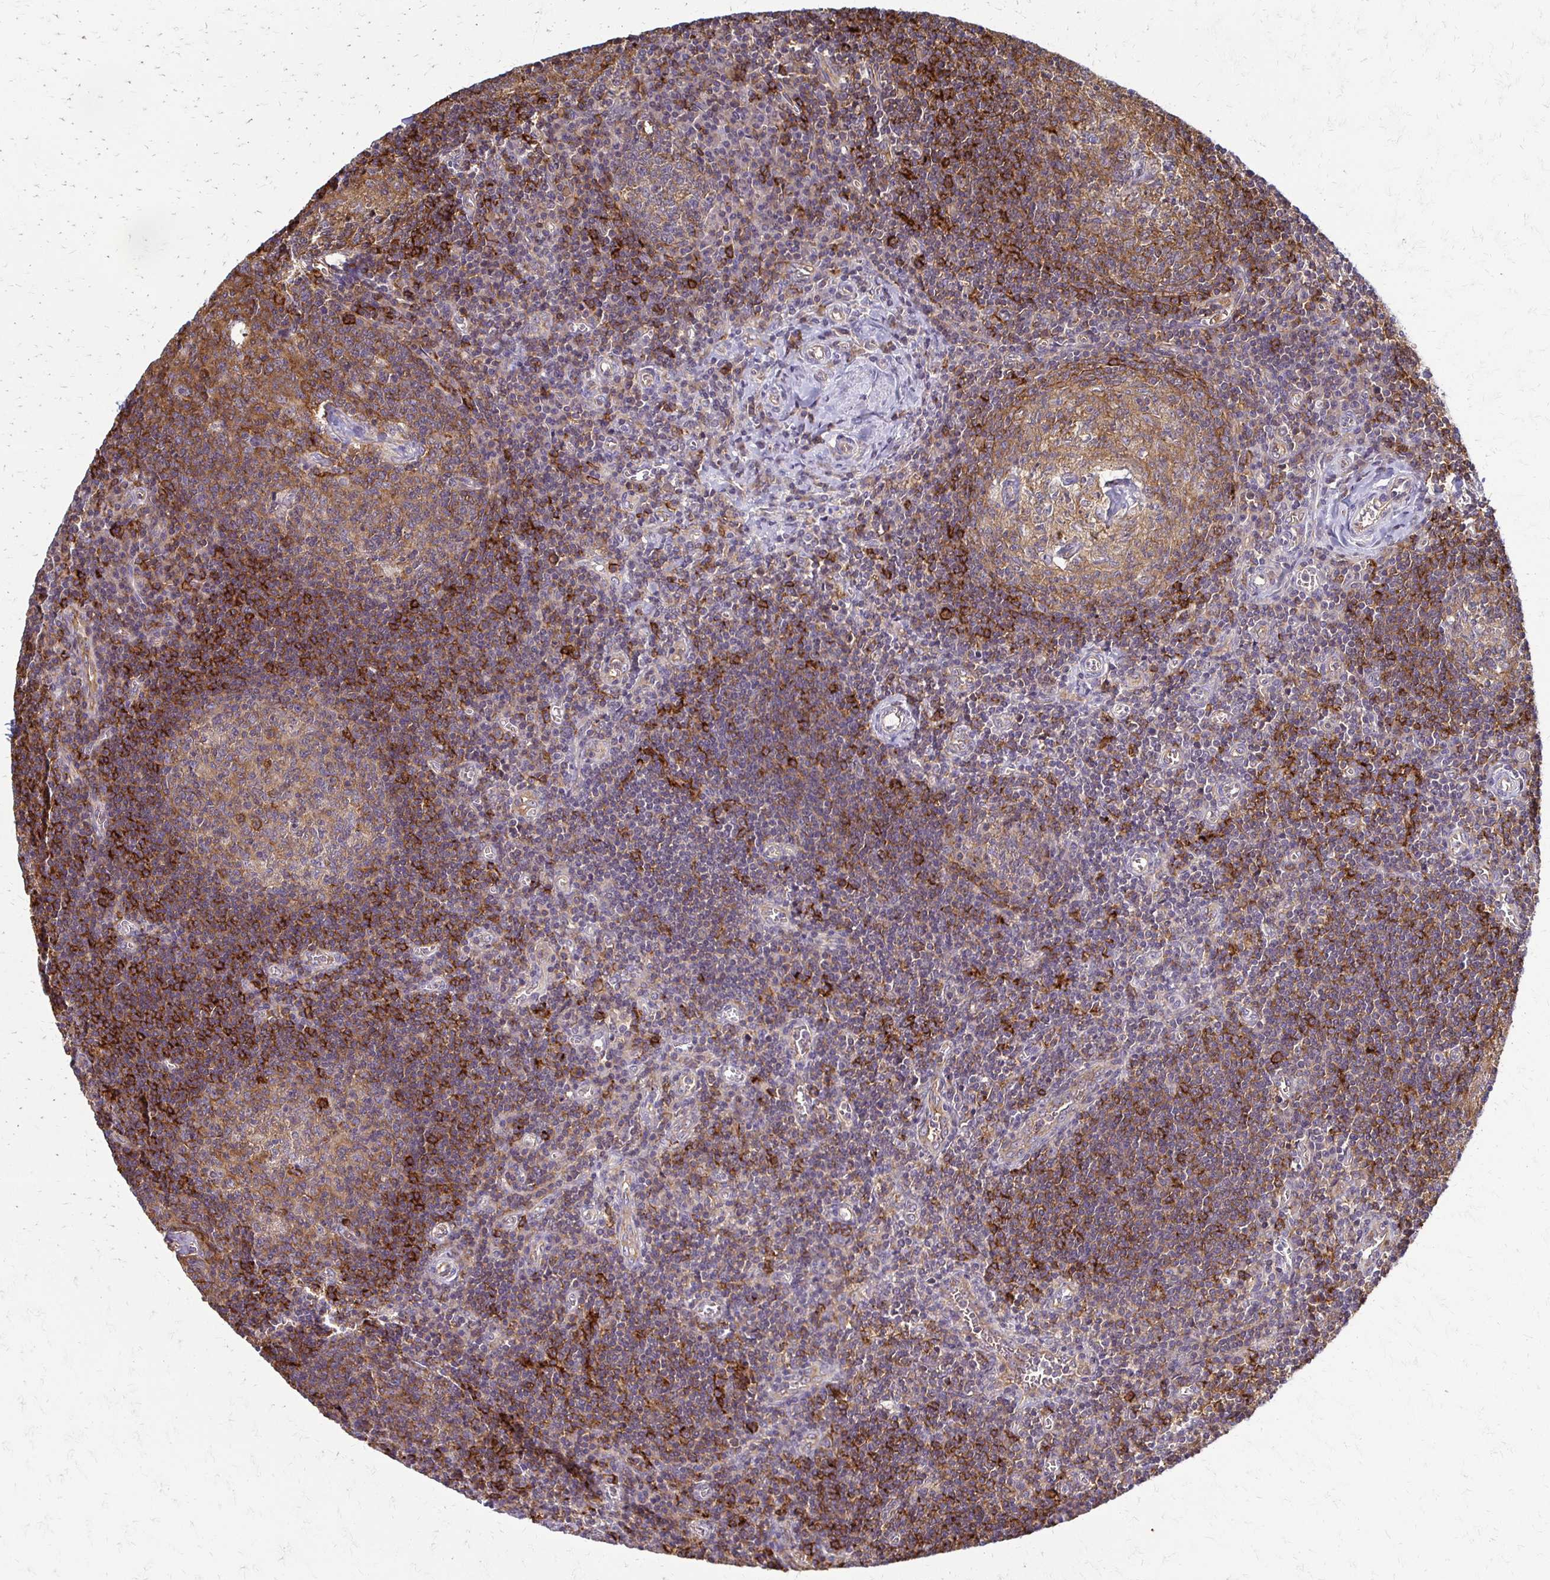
{"staining": {"intensity": "moderate", "quantity": ">75%", "location": "cytoplasmic/membranous"}, "tissue": "lymph node", "cell_type": "Germinal center cells", "image_type": "normal", "snomed": [{"axis": "morphology", "description": "Normal tissue, NOS"}, {"axis": "topography", "description": "Lymph node"}], "caption": "DAB (3,3'-diaminobenzidine) immunohistochemical staining of benign human lymph node exhibits moderate cytoplasmic/membranous protein expression in about >75% of germinal center cells.", "gene": "SLC9A9", "patient": {"sex": "male", "age": 67}}